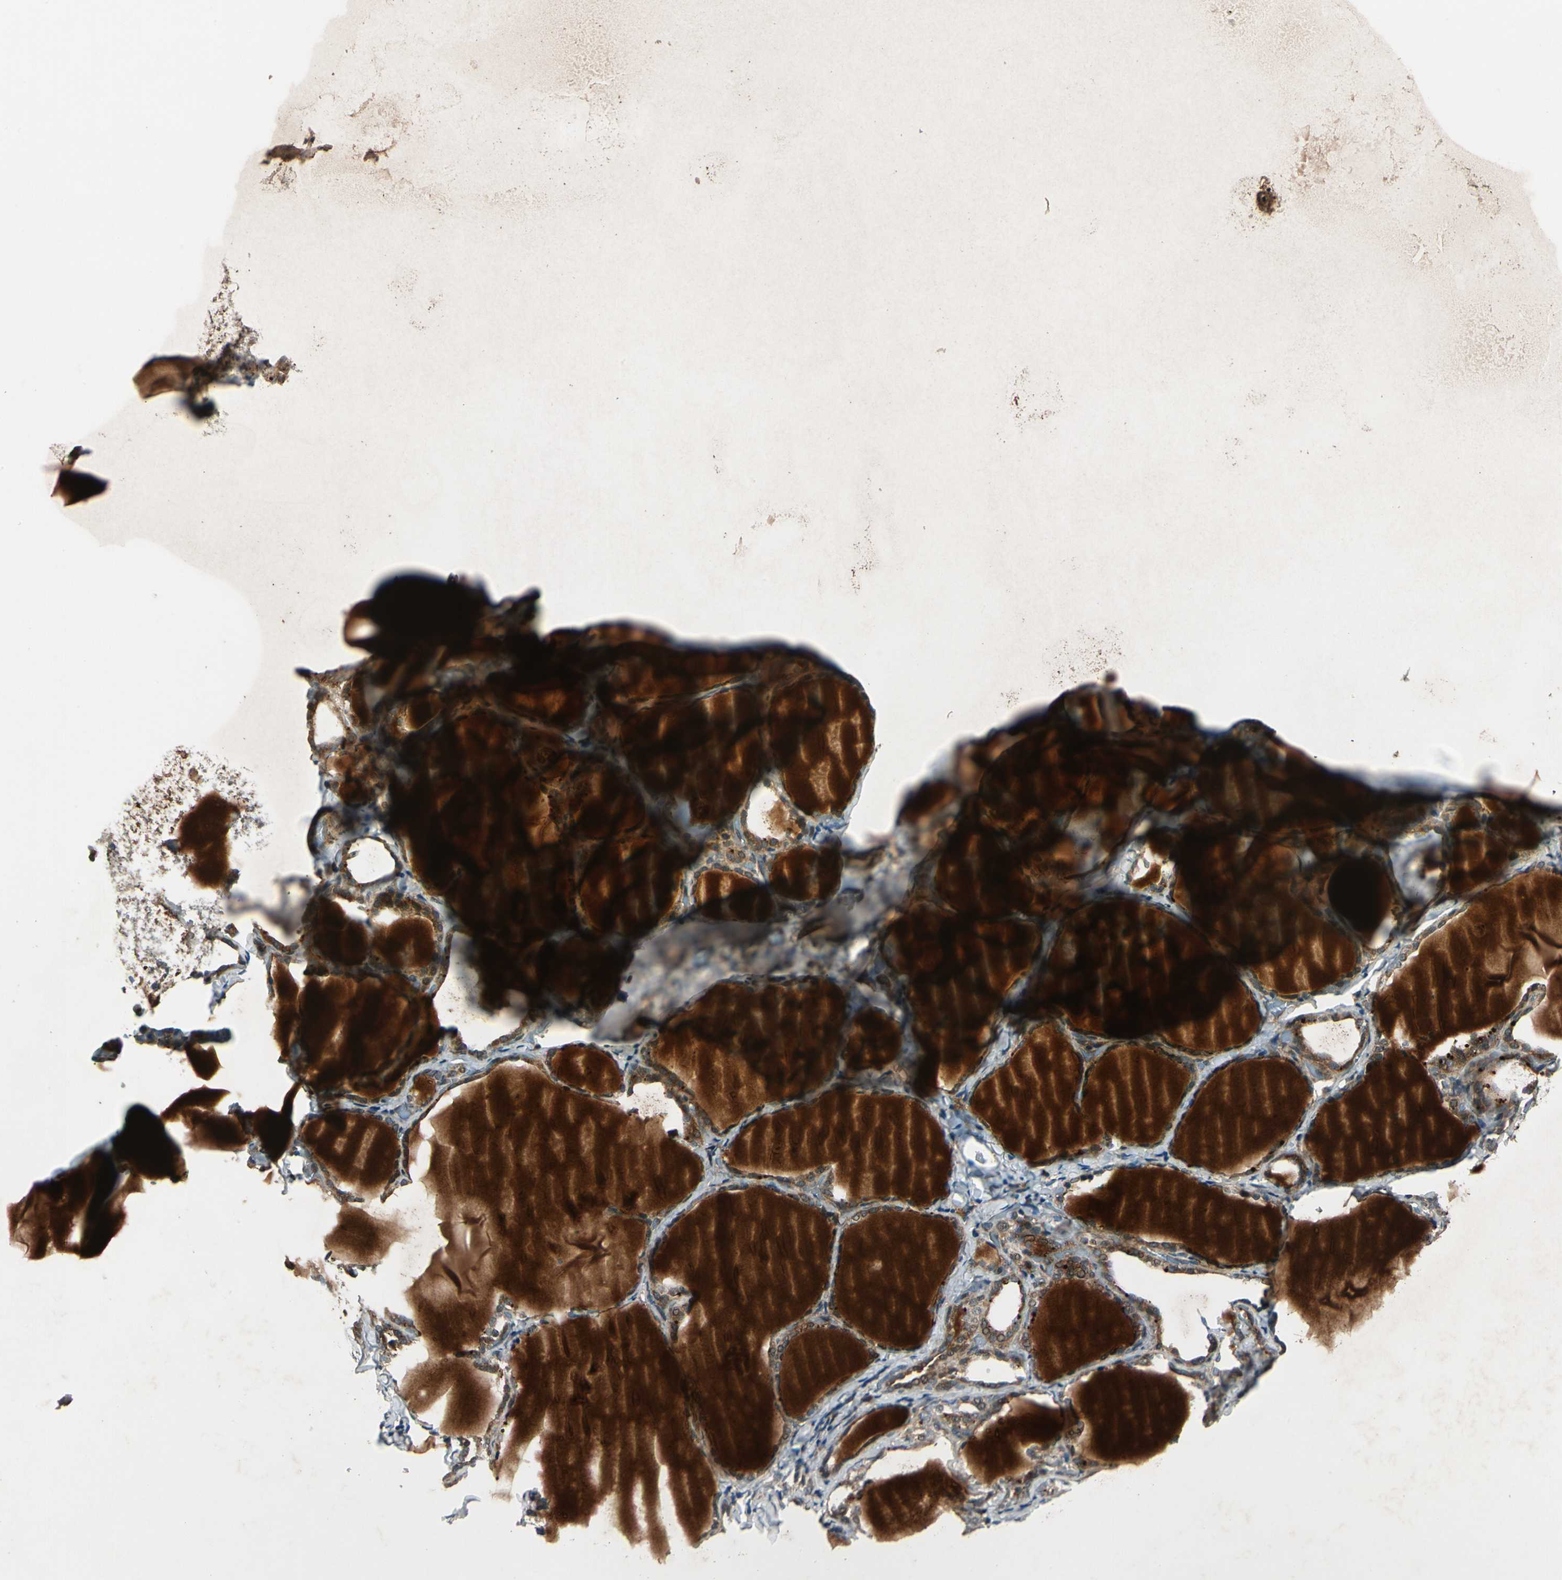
{"staining": {"intensity": "strong", "quantity": ">75%", "location": "cytoplasmic/membranous"}, "tissue": "thyroid gland", "cell_type": "Glandular cells", "image_type": "normal", "snomed": [{"axis": "morphology", "description": "Normal tissue, NOS"}, {"axis": "morphology", "description": "Papillary adenocarcinoma, NOS"}, {"axis": "topography", "description": "Thyroid gland"}], "caption": "About >75% of glandular cells in normal thyroid gland show strong cytoplasmic/membranous protein staining as visualized by brown immunohistochemical staining.", "gene": "ACVR1C", "patient": {"sex": "female", "age": 30}}